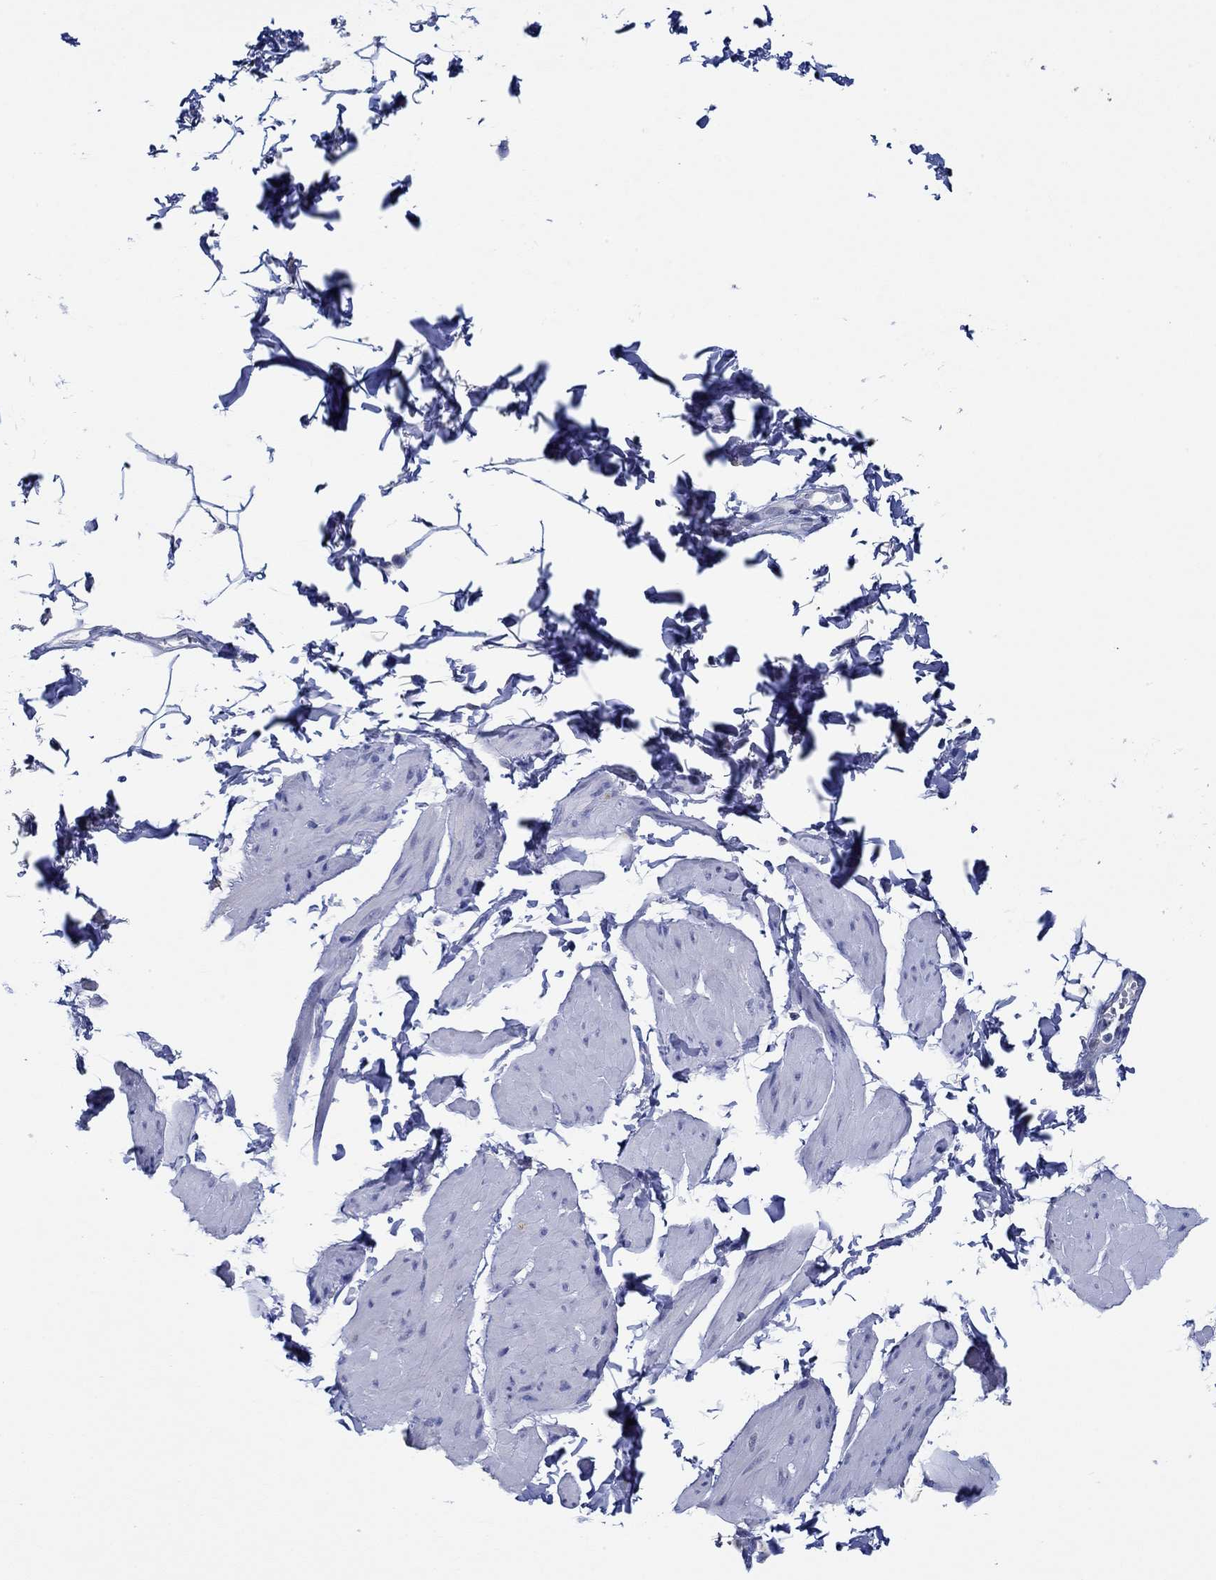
{"staining": {"intensity": "negative", "quantity": "none", "location": "none"}, "tissue": "smooth muscle", "cell_type": "Smooth muscle cells", "image_type": "normal", "snomed": [{"axis": "morphology", "description": "Normal tissue, NOS"}, {"axis": "topography", "description": "Adipose tissue"}, {"axis": "topography", "description": "Smooth muscle"}, {"axis": "topography", "description": "Peripheral nerve tissue"}], "caption": "Smooth muscle cells are negative for protein expression in normal human smooth muscle. (DAB (3,3'-diaminobenzidine) immunohistochemistry (IHC) with hematoxylin counter stain).", "gene": "SLC27A3", "patient": {"sex": "male", "age": 83}}